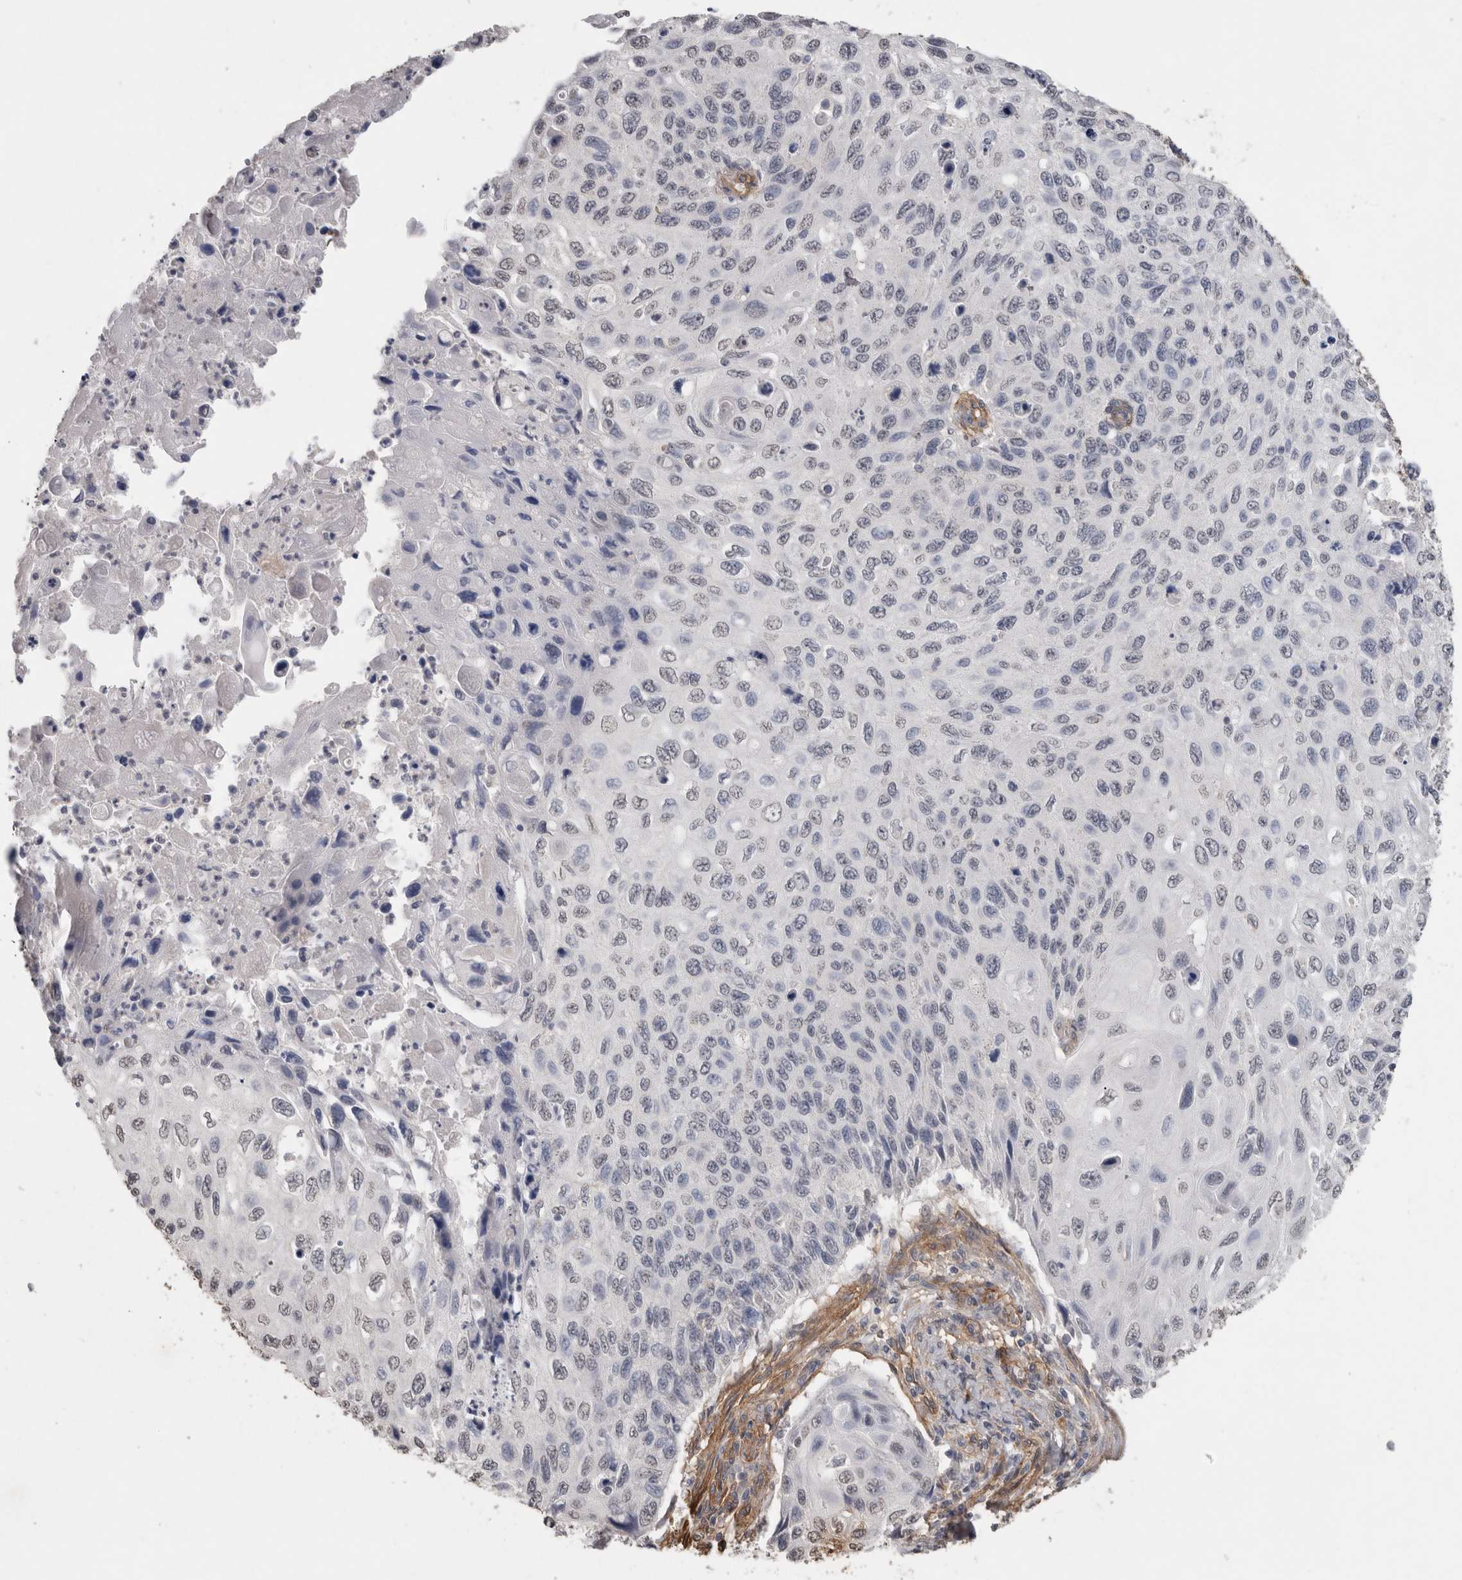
{"staining": {"intensity": "negative", "quantity": "none", "location": "none"}, "tissue": "cervical cancer", "cell_type": "Tumor cells", "image_type": "cancer", "snomed": [{"axis": "morphology", "description": "Squamous cell carcinoma, NOS"}, {"axis": "topography", "description": "Cervix"}], "caption": "High magnification brightfield microscopy of squamous cell carcinoma (cervical) stained with DAB (3,3'-diaminobenzidine) (brown) and counterstained with hematoxylin (blue): tumor cells show no significant expression. (DAB (3,3'-diaminobenzidine) immunohistochemistry (IHC) visualized using brightfield microscopy, high magnification).", "gene": "RECK", "patient": {"sex": "female", "age": 70}}